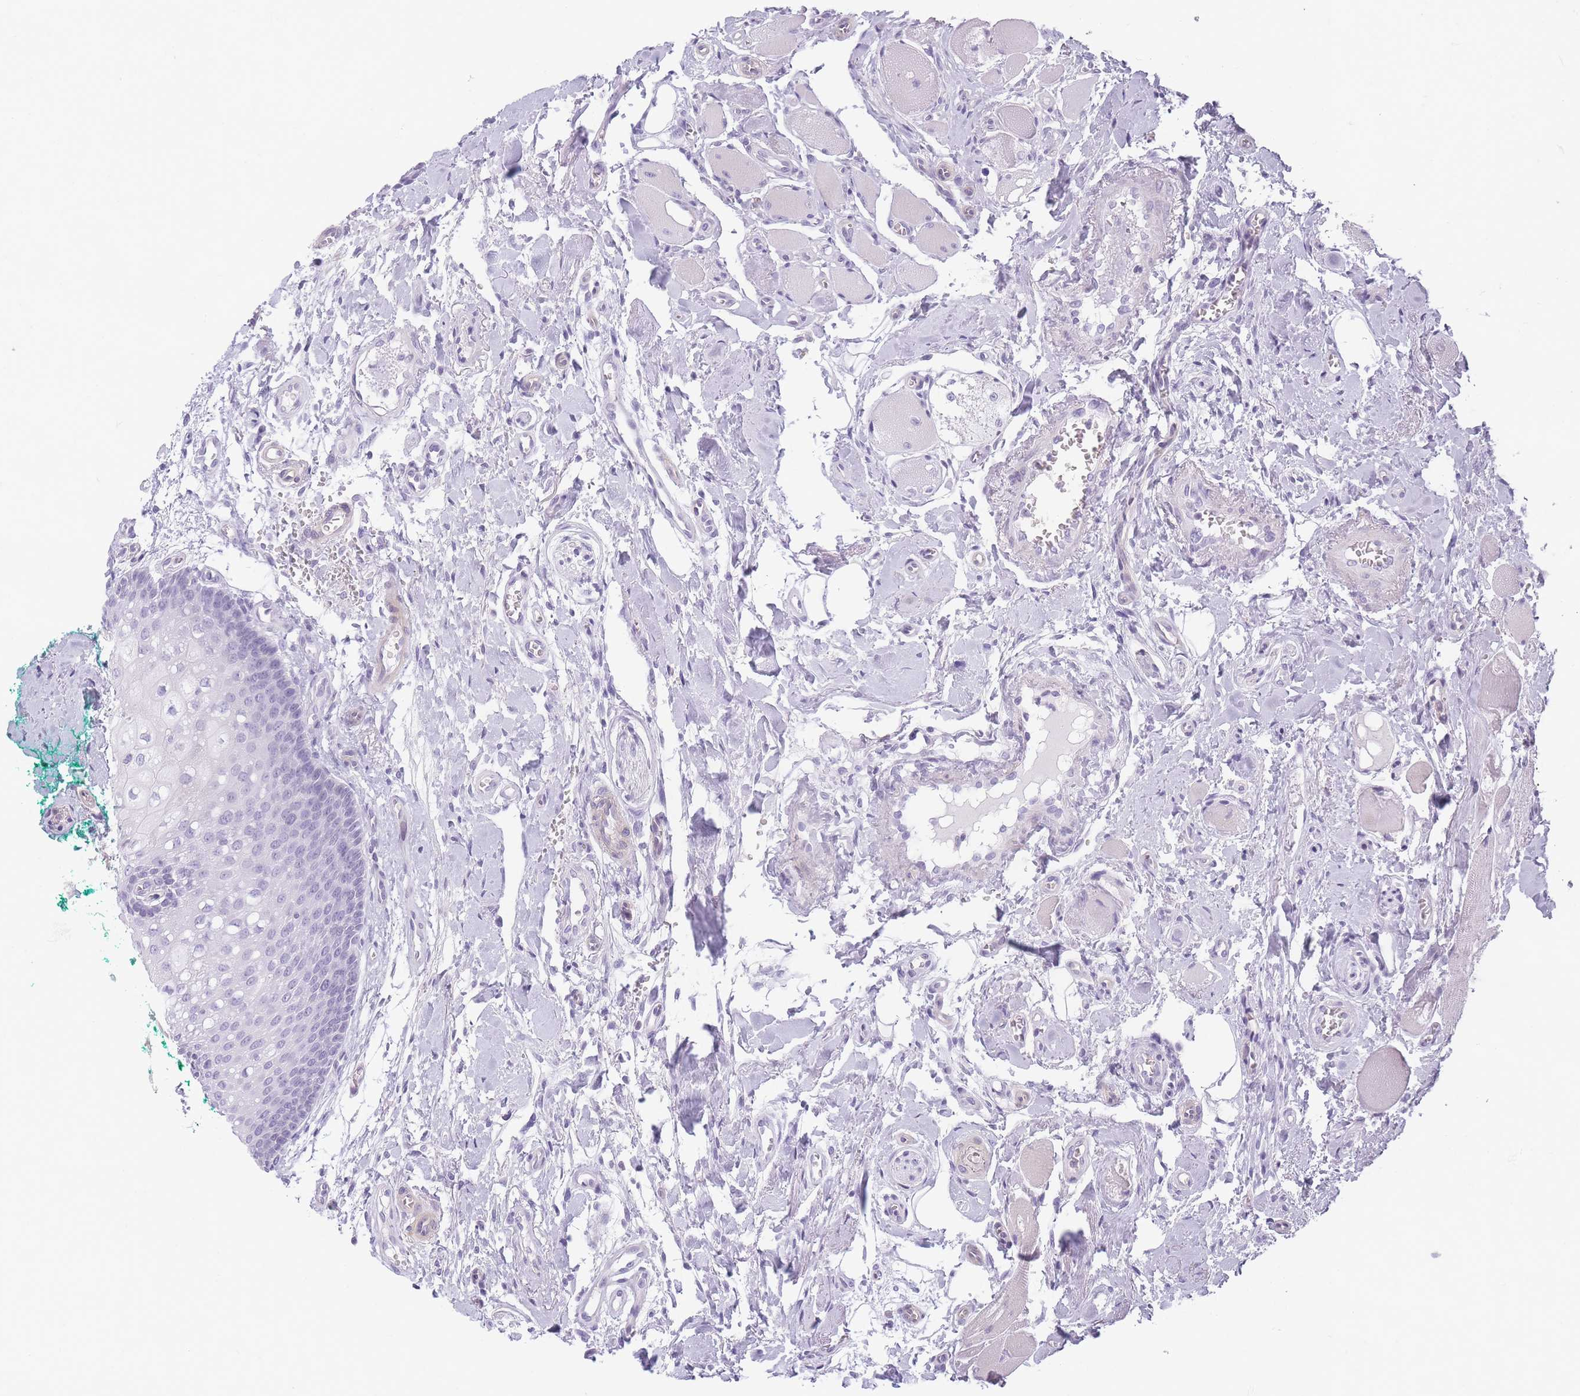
{"staining": {"intensity": "negative", "quantity": "none", "location": "none"}, "tissue": "oral mucosa", "cell_type": "Squamous epithelial cells", "image_type": "normal", "snomed": [{"axis": "morphology", "description": "Normal tissue, NOS"}, {"axis": "morphology", "description": "Squamous cell carcinoma, NOS"}, {"axis": "topography", "description": "Oral tissue"}, {"axis": "topography", "description": "Tounge, NOS"}, {"axis": "topography", "description": "Head-Neck"}], "caption": "High power microscopy micrograph of an immunohistochemistry histopathology image of benign oral mucosa, revealing no significant staining in squamous epithelial cells.", "gene": "GGT1", "patient": {"sex": "male", "age": 79}}